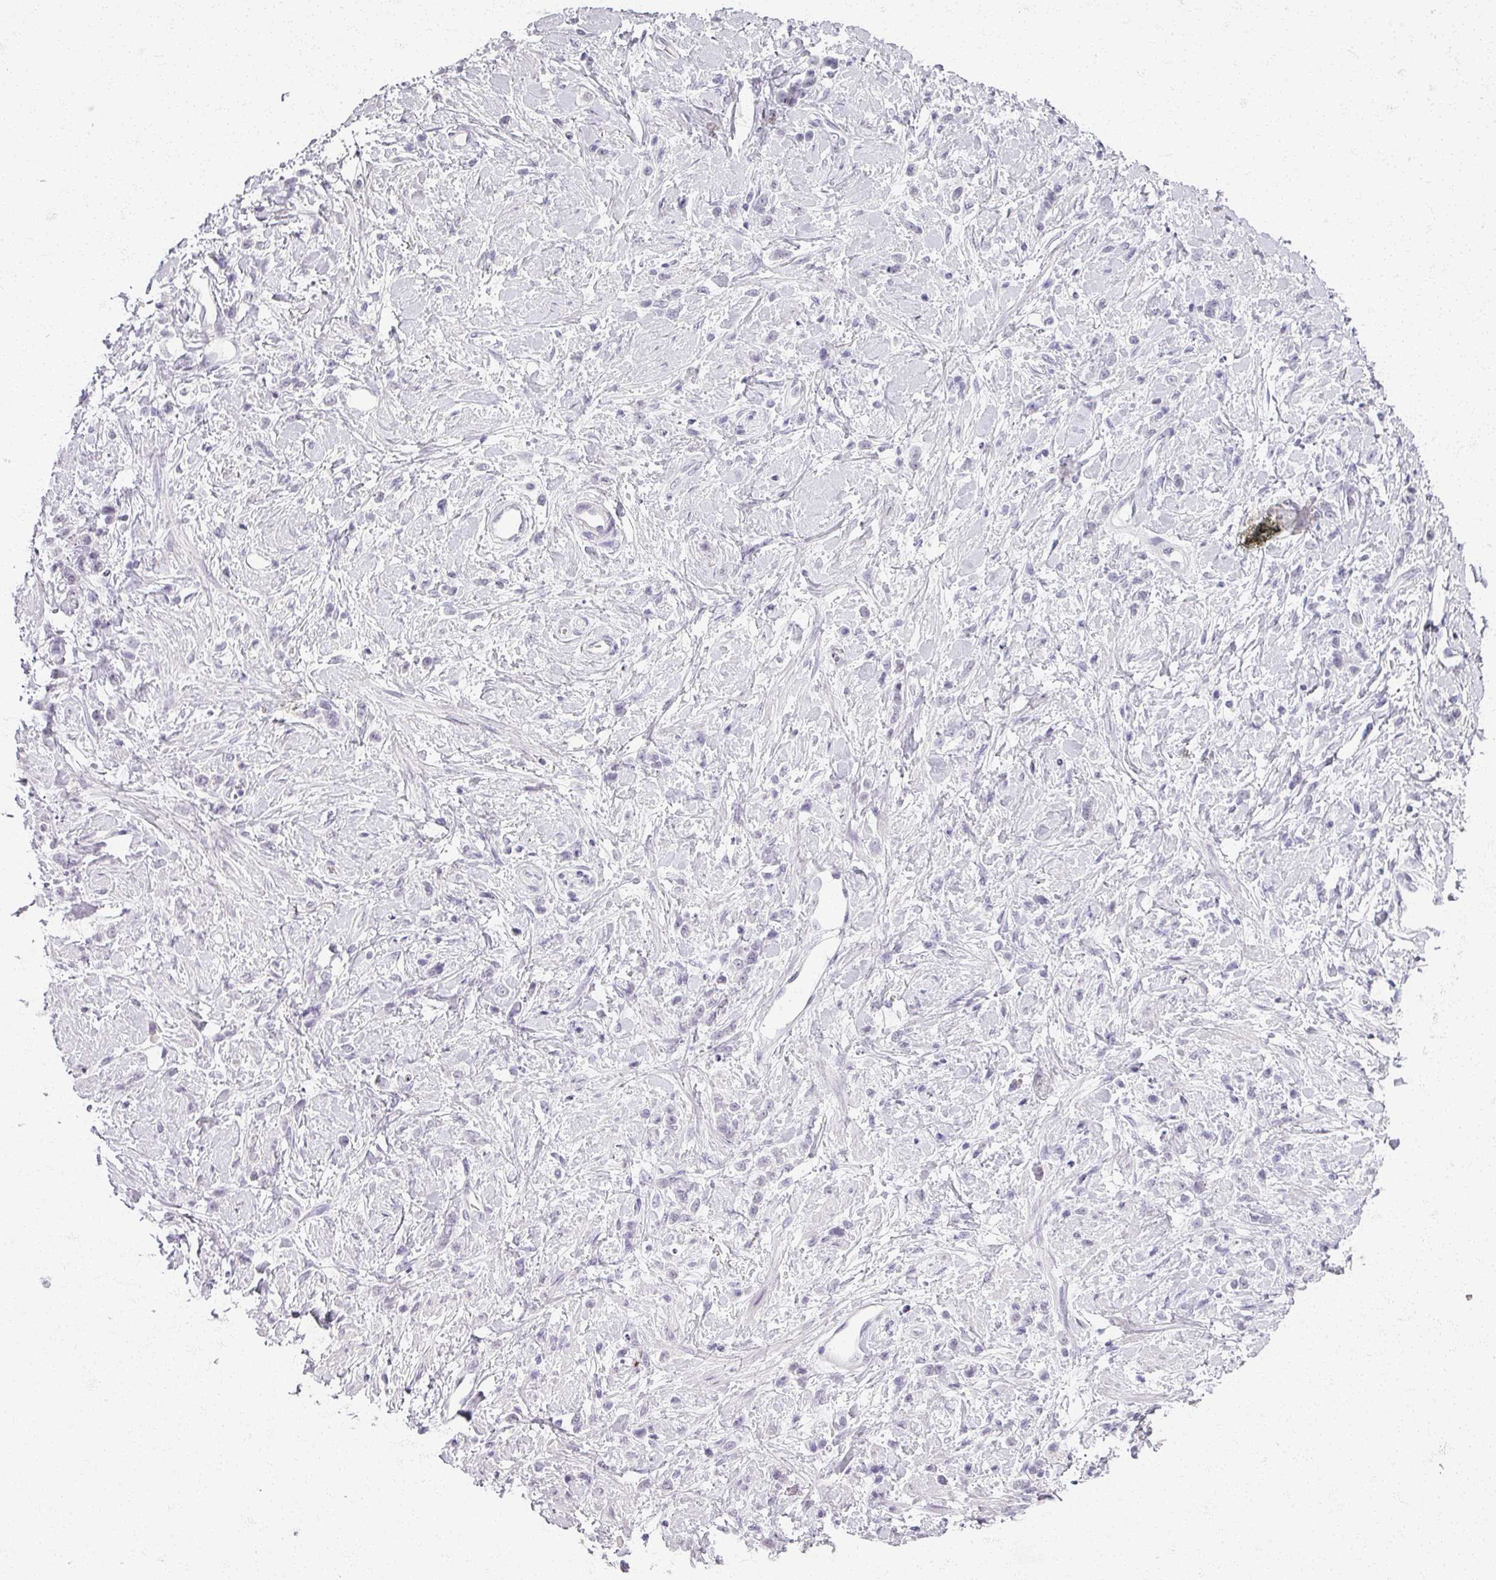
{"staining": {"intensity": "negative", "quantity": "none", "location": "none"}, "tissue": "stomach cancer", "cell_type": "Tumor cells", "image_type": "cancer", "snomed": [{"axis": "morphology", "description": "Adenocarcinoma, NOS"}, {"axis": "topography", "description": "Stomach"}], "caption": "DAB immunohistochemical staining of adenocarcinoma (stomach) demonstrates no significant expression in tumor cells.", "gene": "RFPL2", "patient": {"sex": "female", "age": 60}}